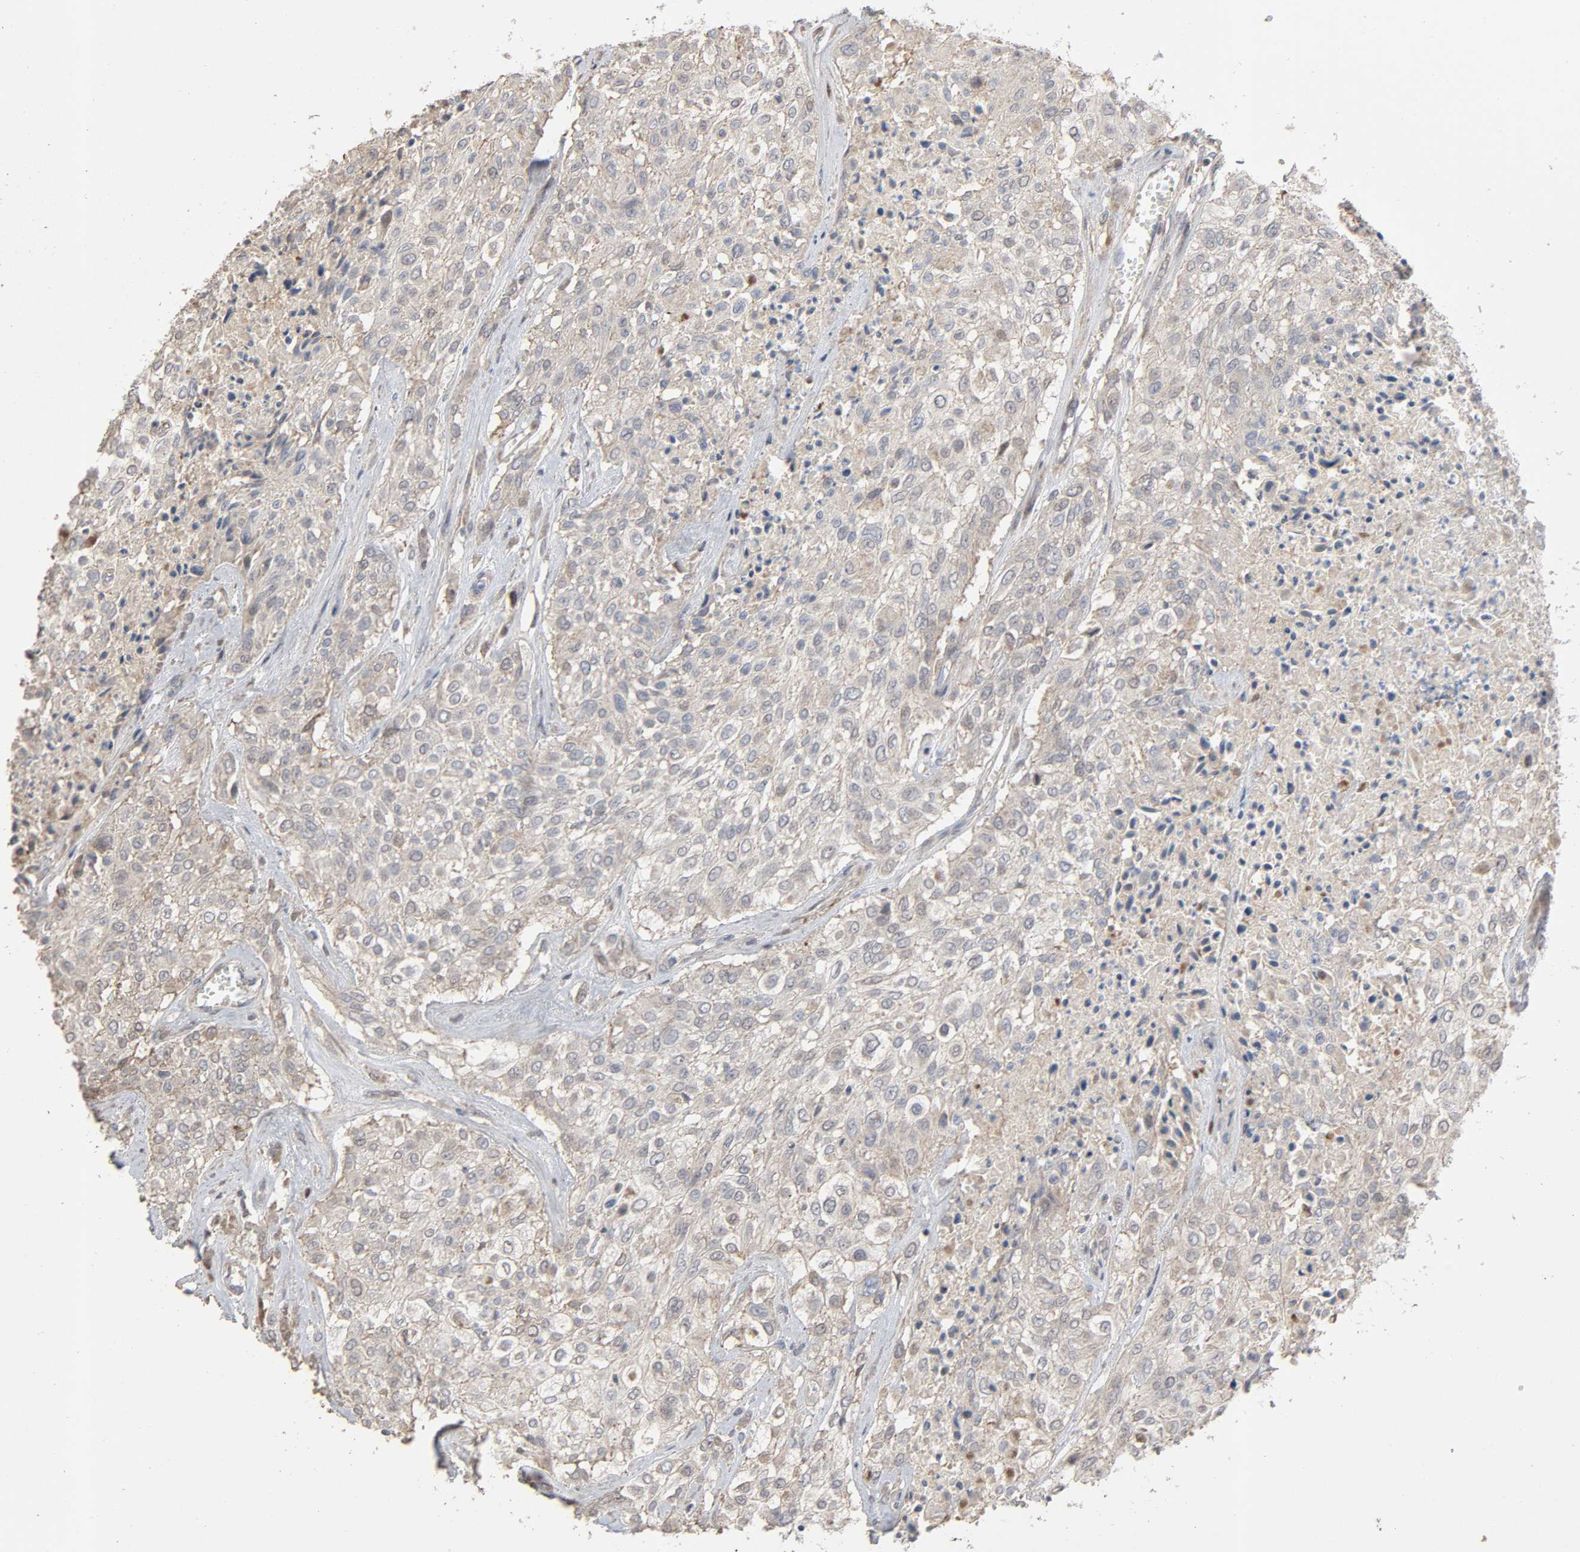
{"staining": {"intensity": "weak", "quantity": "25%-75%", "location": "cytoplasmic/membranous"}, "tissue": "urothelial cancer", "cell_type": "Tumor cells", "image_type": "cancer", "snomed": [{"axis": "morphology", "description": "Urothelial carcinoma, High grade"}, {"axis": "topography", "description": "Urinary bladder"}], "caption": "This photomicrograph reveals urothelial cancer stained with IHC to label a protein in brown. The cytoplasmic/membranous of tumor cells show weak positivity for the protein. Nuclei are counter-stained blue.", "gene": "CDK6", "patient": {"sex": "male", "age": 57}}